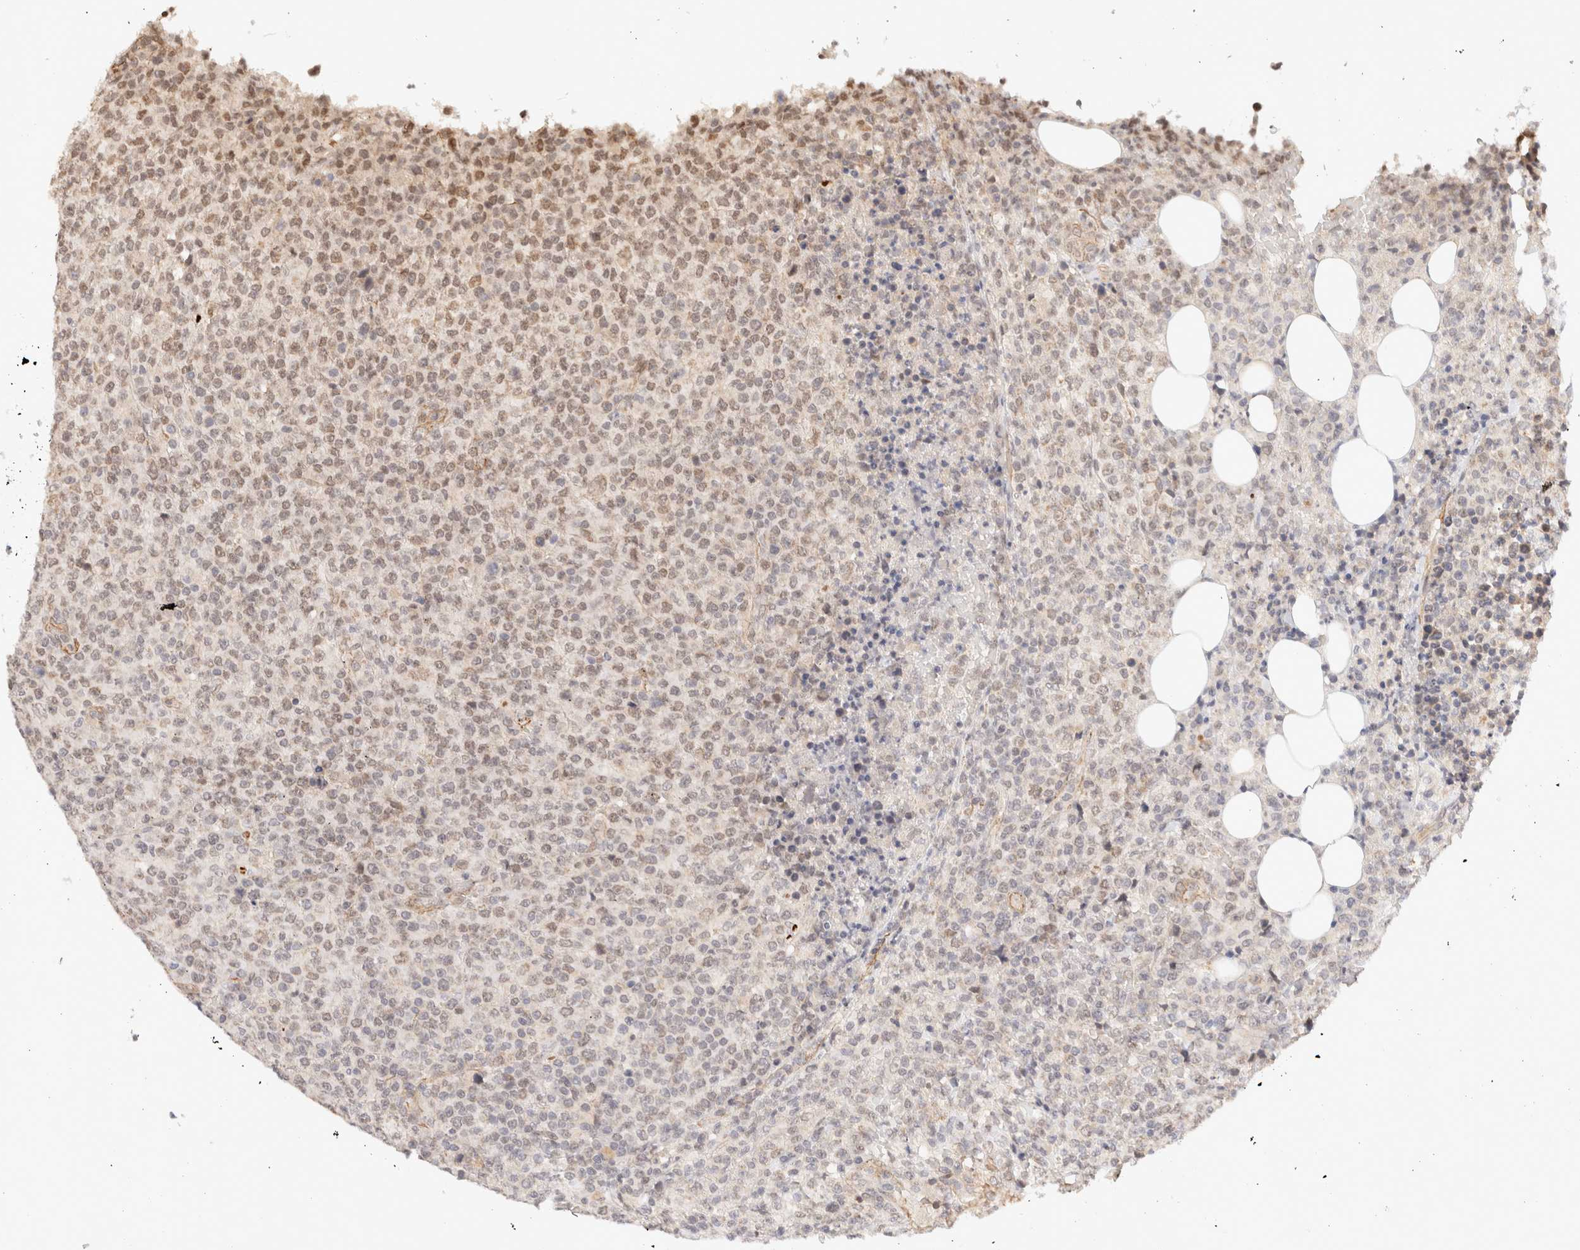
{"staining": {"intensity": "moderate", "quantity": "25%-75%", "location": "nuclear"}, "tissue": "lymphoma", "cell_type": "Tumor cells", "image_type": "cancer", "snomed": [{"axis": "morphology", "description": "Malignant lymphoma, non-Hodgkin's type, High grade"}, {"axis": "topography", "description": "Lymph node"}], "caption": "Malignant lymphoma, non-Hodgkin's type (high-grade) stained with DAB (3,3'-diaminobenzidine) IHC exhibits medium levels of moderate nuclear positivity in approximately 25%-75% of tumor cells.", "gene": "BRPF3", "patient": {"sex": "male", "age": 13}}